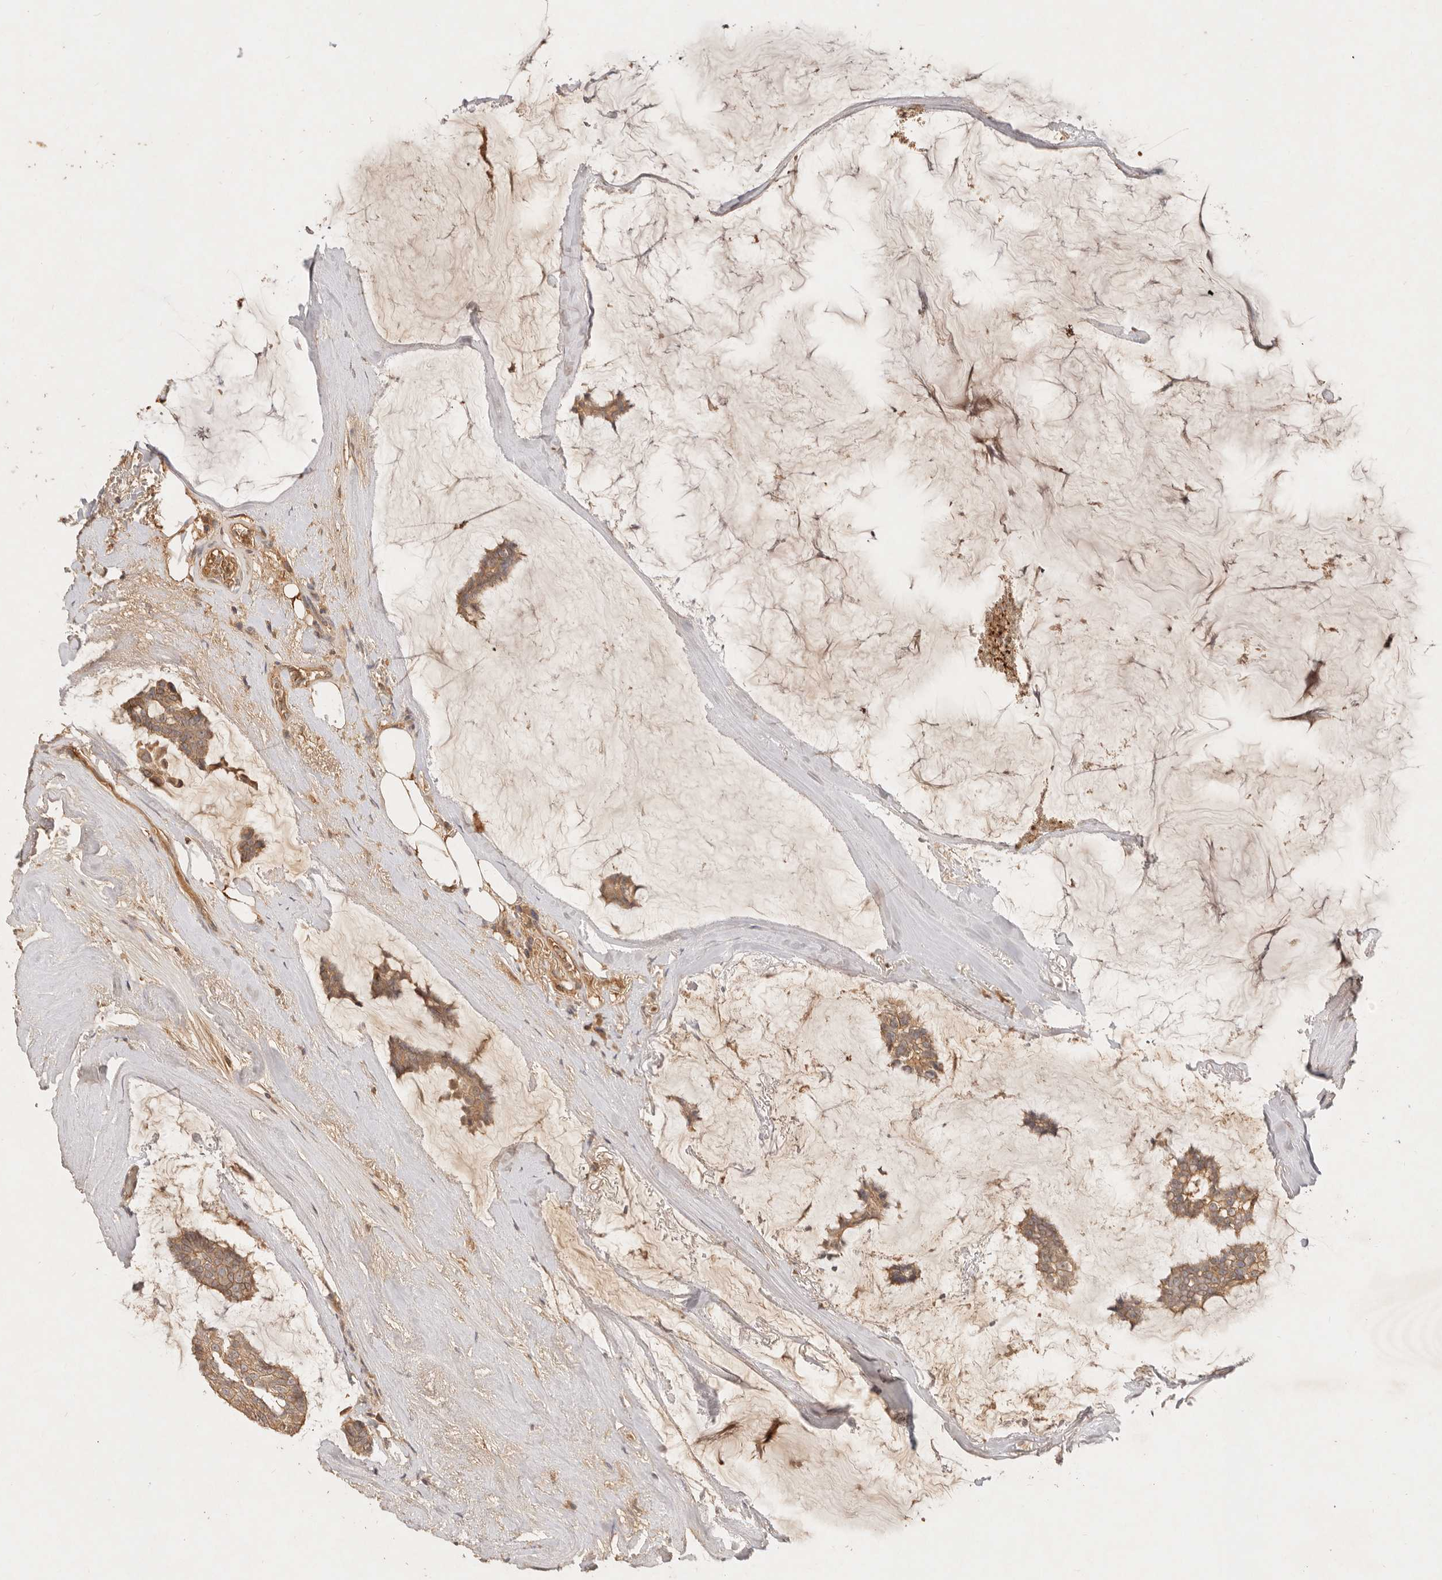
{"staining": {"intensity": "moderate", "quantity": ">75%", "location": "cytoplasmic/membranous"}, "tissue": "breast cancer", "cell_type": "Tumor cells", "image_type": "cancer", "snomed": [{"axis": "morphology", "description": "Duct carcinoma"}, {"axis": "topography", "description": "Breast"}], "caption": "A photomicrograph of human invasive ductal carcinoma (breast) stained for a protein exhibits moderate cytoplasmic/membranous brown staining in tumor cells. (brown staining indicates protein expression, while blue staining denotes nuclei).", "gene": "FREM2", "patient": {"sex": "female", "age": 93}}